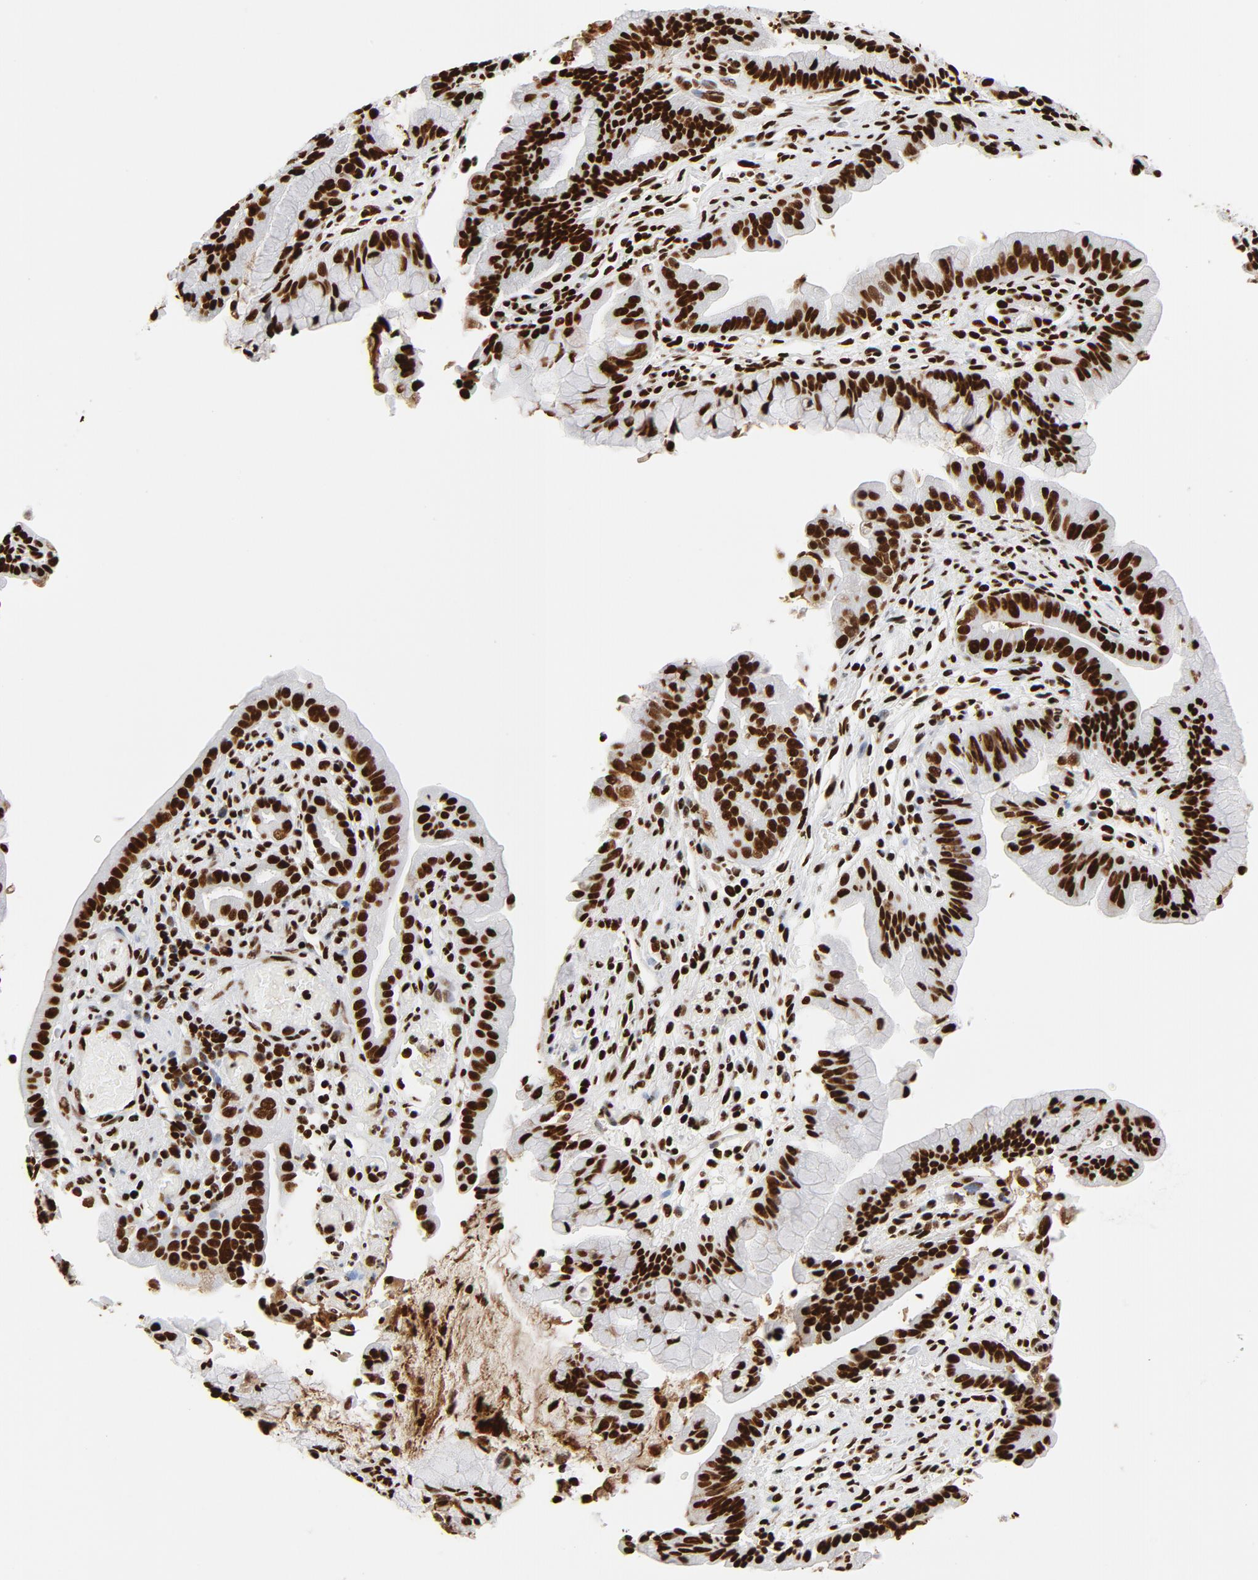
{"staining": {"intensity": "strong", "quantity": ">75%", "location": "nuclear"}, "tissue": "pancreatic cancer", "cell_type": "Tumor cells", "image_type": "cancer", "snomed": [{"axis": "morphology", "description": "Adenocarcinoma, NOS"}, {"axis": "topography", "description": "Pancreas"}], "caption": "Protein expression analysis of human pancreatic adenocarcinoma reveals strong nuclear positivity in approximately >75% of tumor cells.", "gene": "XRCC6", "patient": {"sex": "male", "age": 59}}